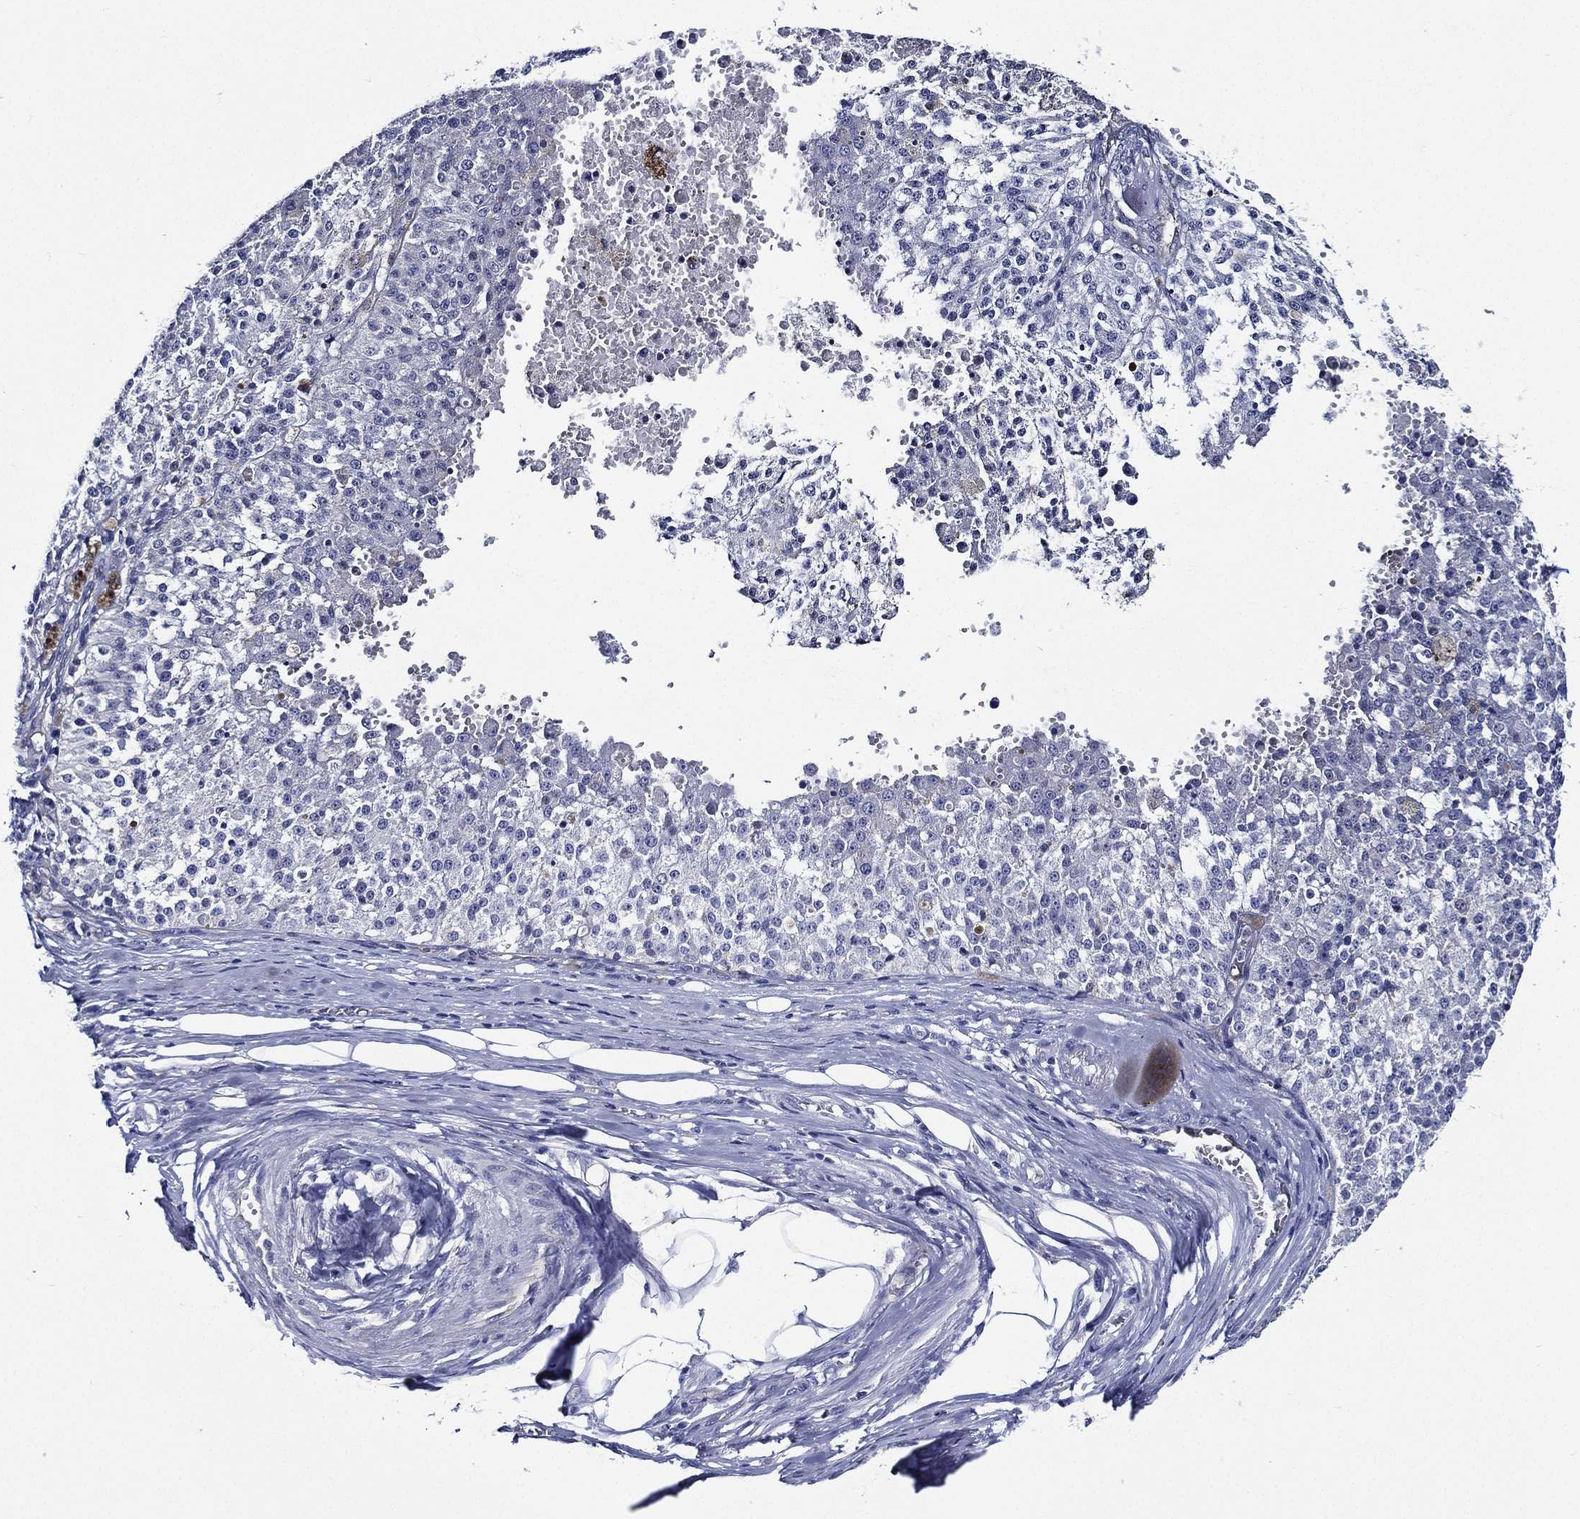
{"staining": {"intensity": "negative", "quantity": "none", "location": "none"}, "tissue": "melanoma", "cell_type": "Tumor cells", "image_type": "cancer", "snomed": [{"axis": "morphology", "description": "Malignant melanoma, Metastatic site"}, {"axis": "topography", "description": "Lymph node"}], "caption": "Tumor cells show no significant staining in malignant melanoma (metastatic site). Nuclei are stained in blue.", "gene": "NEDD9", "patient": {"sex": "female", "age": 64}}